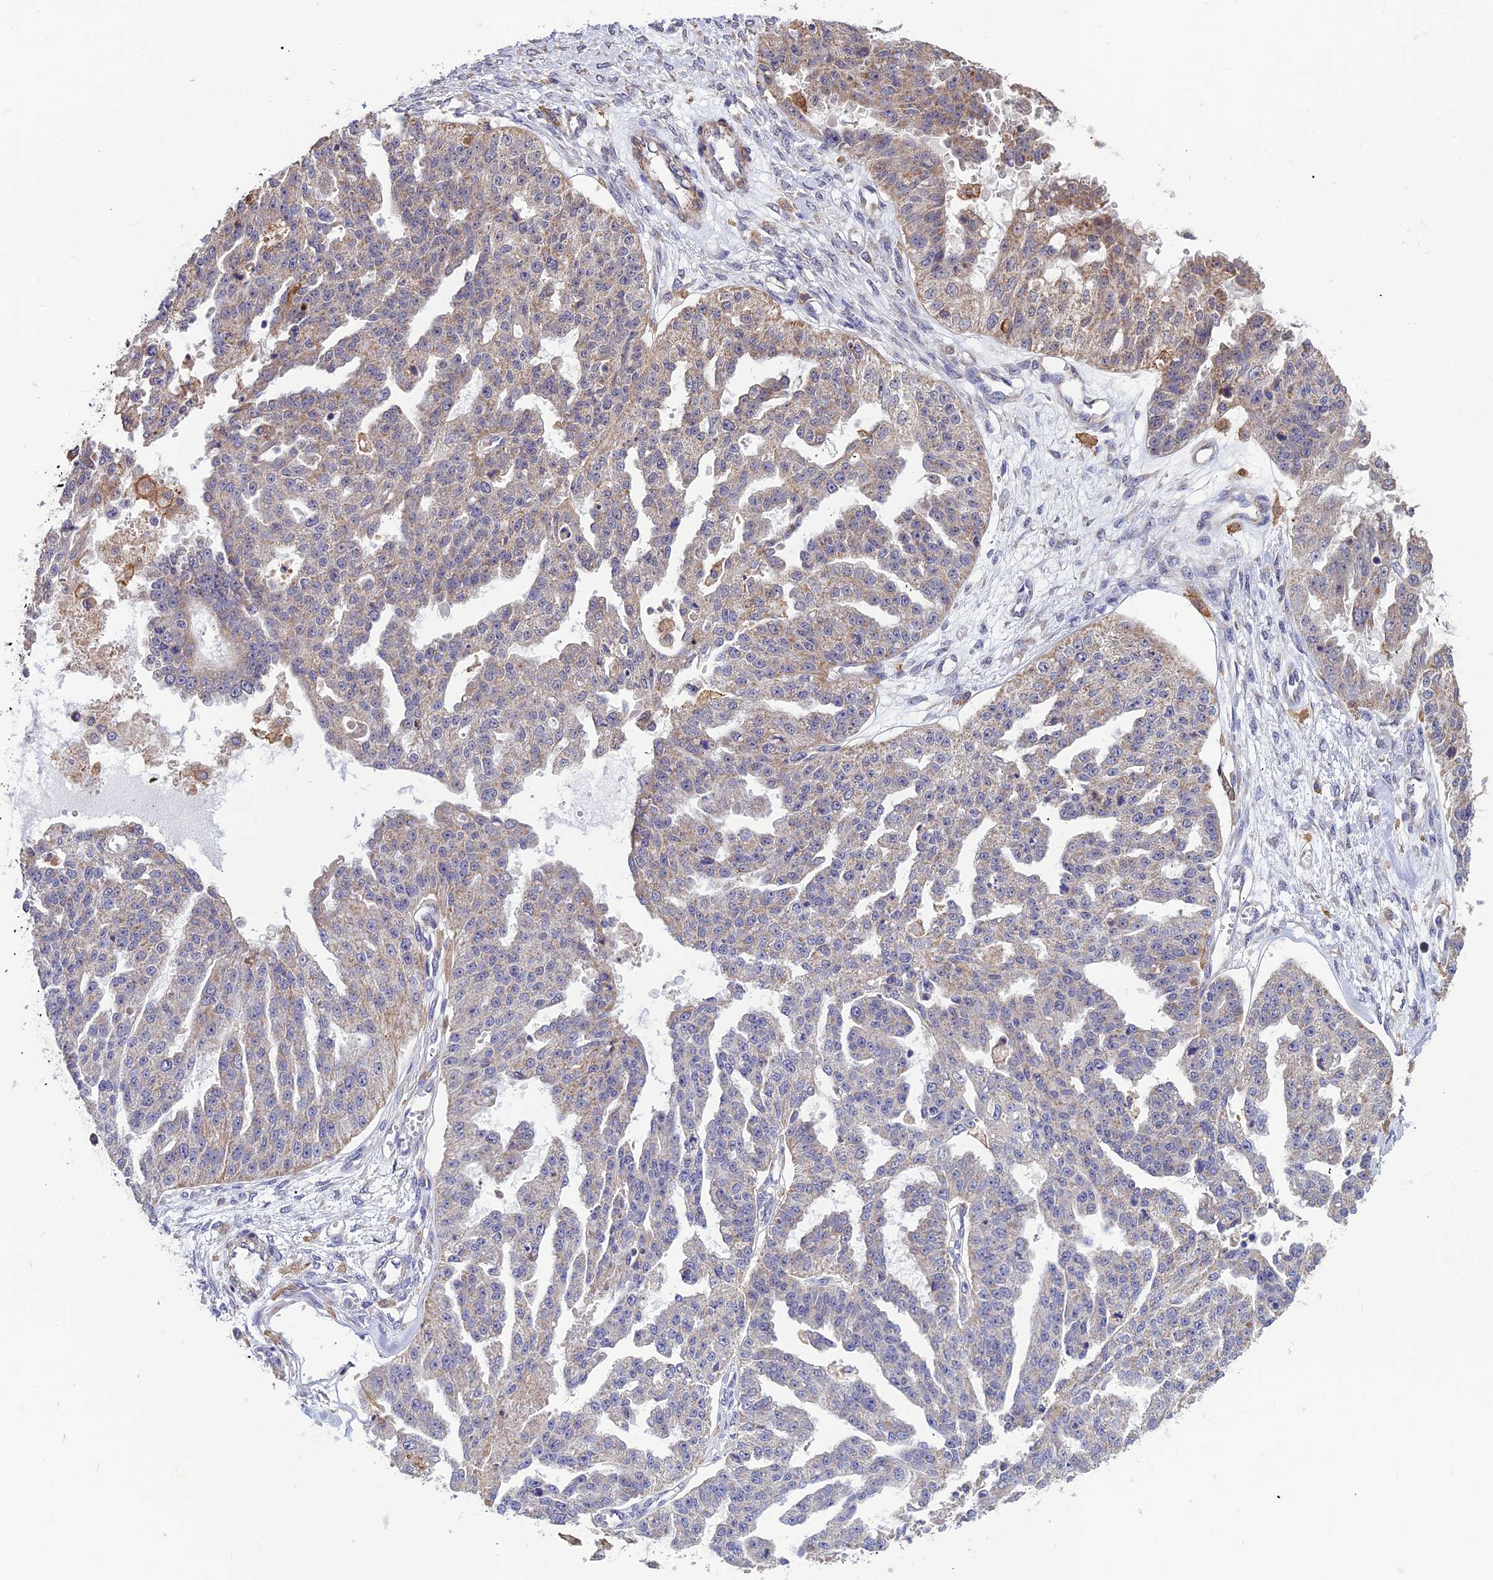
{"staining": {"intensity": "weak", "quantity": "25%-75%", "location": "cytoplasmic/membranous"}, "tissue": "ovarian cancer", "cell_type": "Tumor cells", "image_type": "cancer", "snomed": [{"axis": "morphology", "description": "Cystadenocarcinoma, serous, NOS"}, {"axis": "topography", "description": "Ovary"}], "caption": "This micrograph reveals immunohistochemistry (IHC) staining of human ovarian cancer, with low weak cytoplasmic/membranous expression in about 25%-75% of tumor cells.", "gene": "LEKR1", "patient": {"sex": "female", "age": 58}}